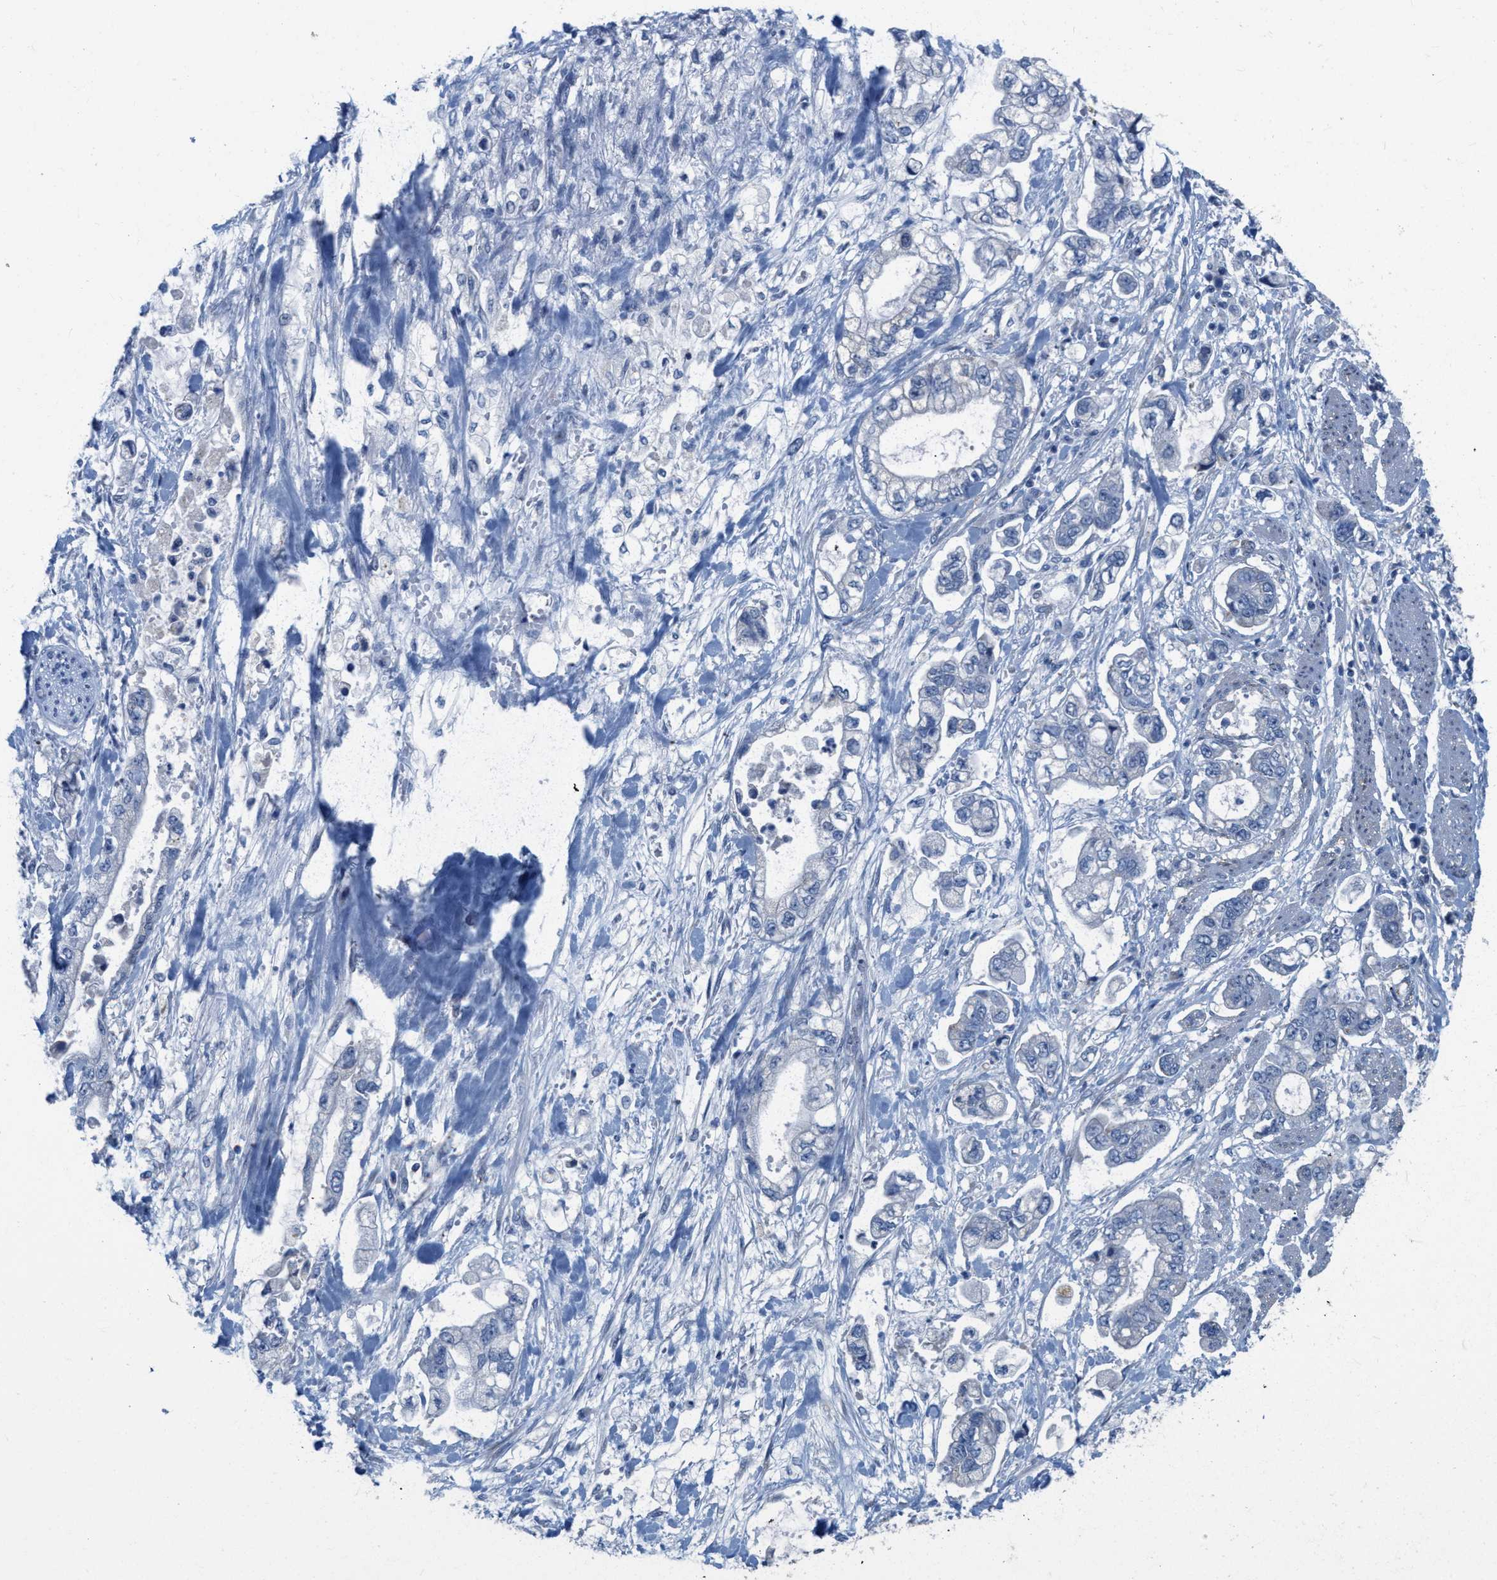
{"staining": {"intensity": "negative", "quantity": "none", "location": "none"}, "tissue": "stomach cancer", "cell_type": "Tumor cells", "image_type": "cancer", "snomed": [{"axis": "morphology", "description": "Normal tissue, NOS"}, {"axis": "morphology", "description": "Adenocarcinoma, NOS"}, {"axis": "topography", "description": "Stomach"}], "caption": "Tumor cells show no significant expression in stomach cancer.", "gene": "CRYM", "patient": {"sex": "male", "age": 62}}